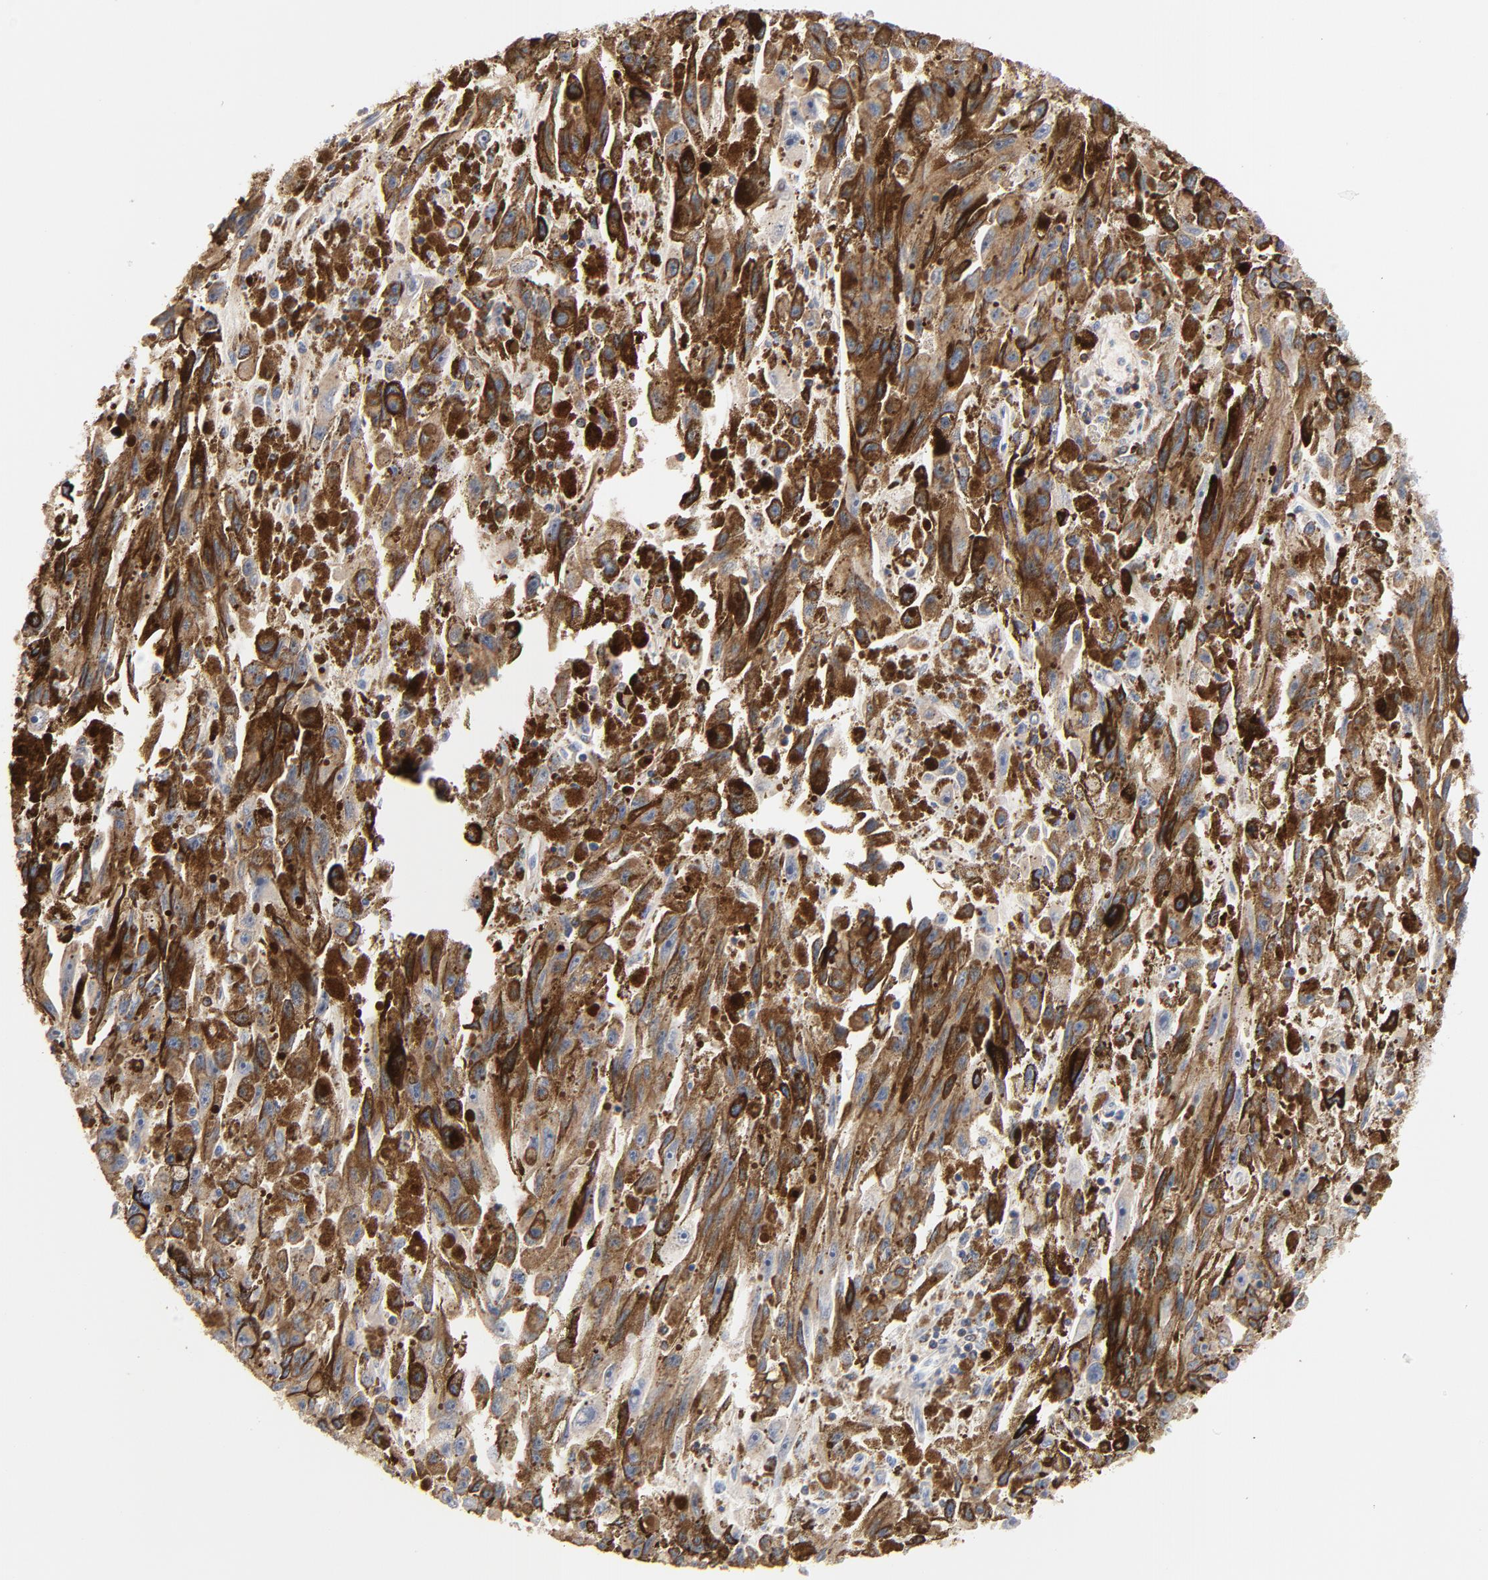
{"staining": {"intensity": "moderate", "quantity": "25%-75%", "location": "cytoplasmic/membranous"}, "tissue": "melanoma", "cell_type": "Tumor cells", "image_type": "cancer", "snomed": [{"axis": "morphology", "description": "Malignant melanoma, NOS"}, {"axis": "topography", "description": "Skin"}], "caption": "A brown stain highlights moderate cytoplasmic/membranous staining of a protein in human malignant melanoma tumor cells.", "gene": "SKAP1", "patient": {"sex": "female", "age": 104}}